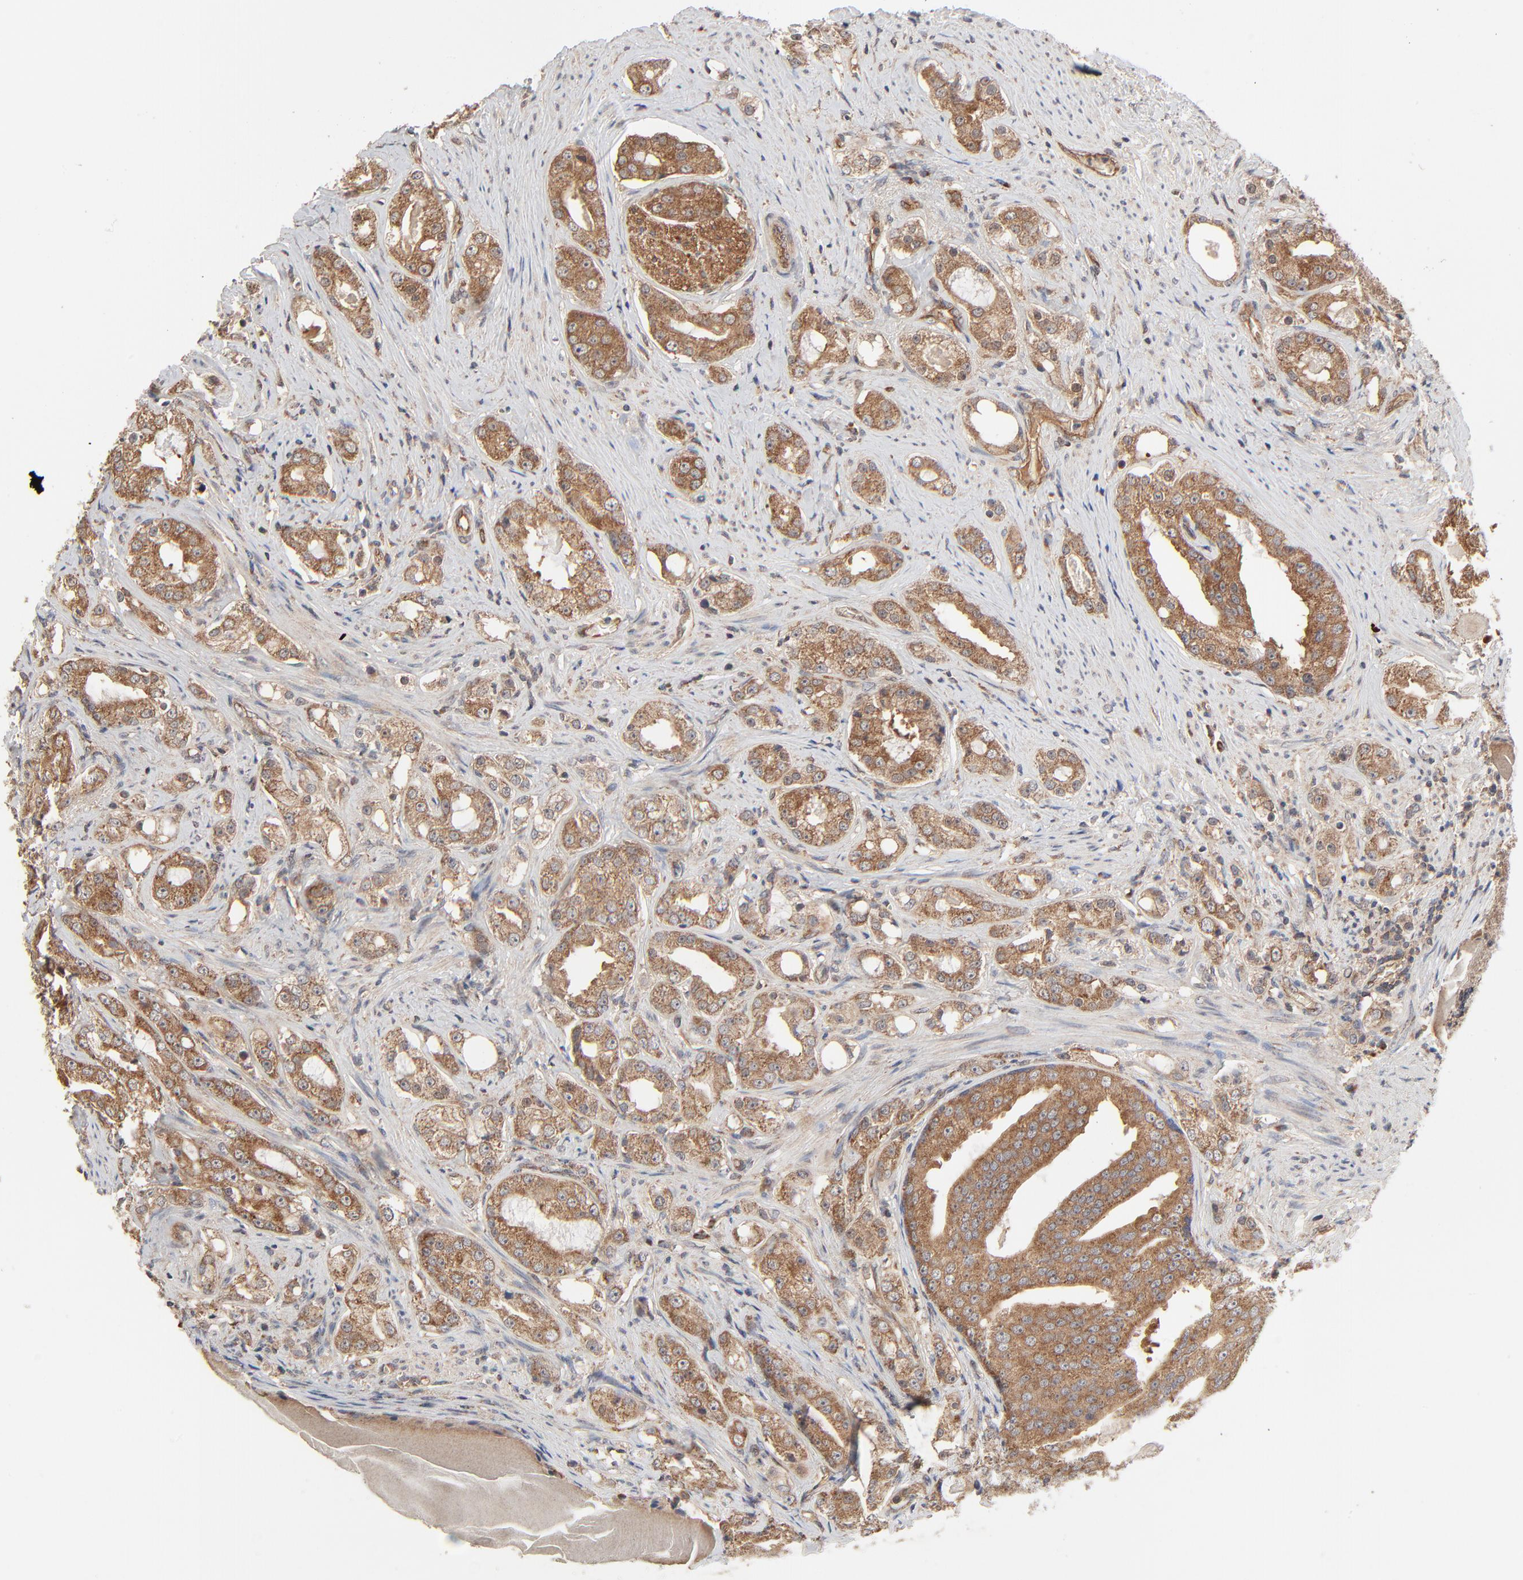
{"staining": {"intensity": "strong", "quantity": ">75%", "location": "cytoplasmic/membranous"}, "tissue": "prostate cancer", "cell_type": "Tumor cells", "image_type": "cancer", "snomed": [{"axis": "morphology", "description": "Adenocarcinoma, High grade"}, {"axis": "topography", "description": "Prostate"}], "caption": "Protein positivity by immunohistochemistry exhibits strong cytoplasmic/membranous staining in approximately >75% of tumor cells in prostate adenocarcinoma (high-grade).", "gene": "ABLIM3", "patient": {"sex": "male", "age": 68}}